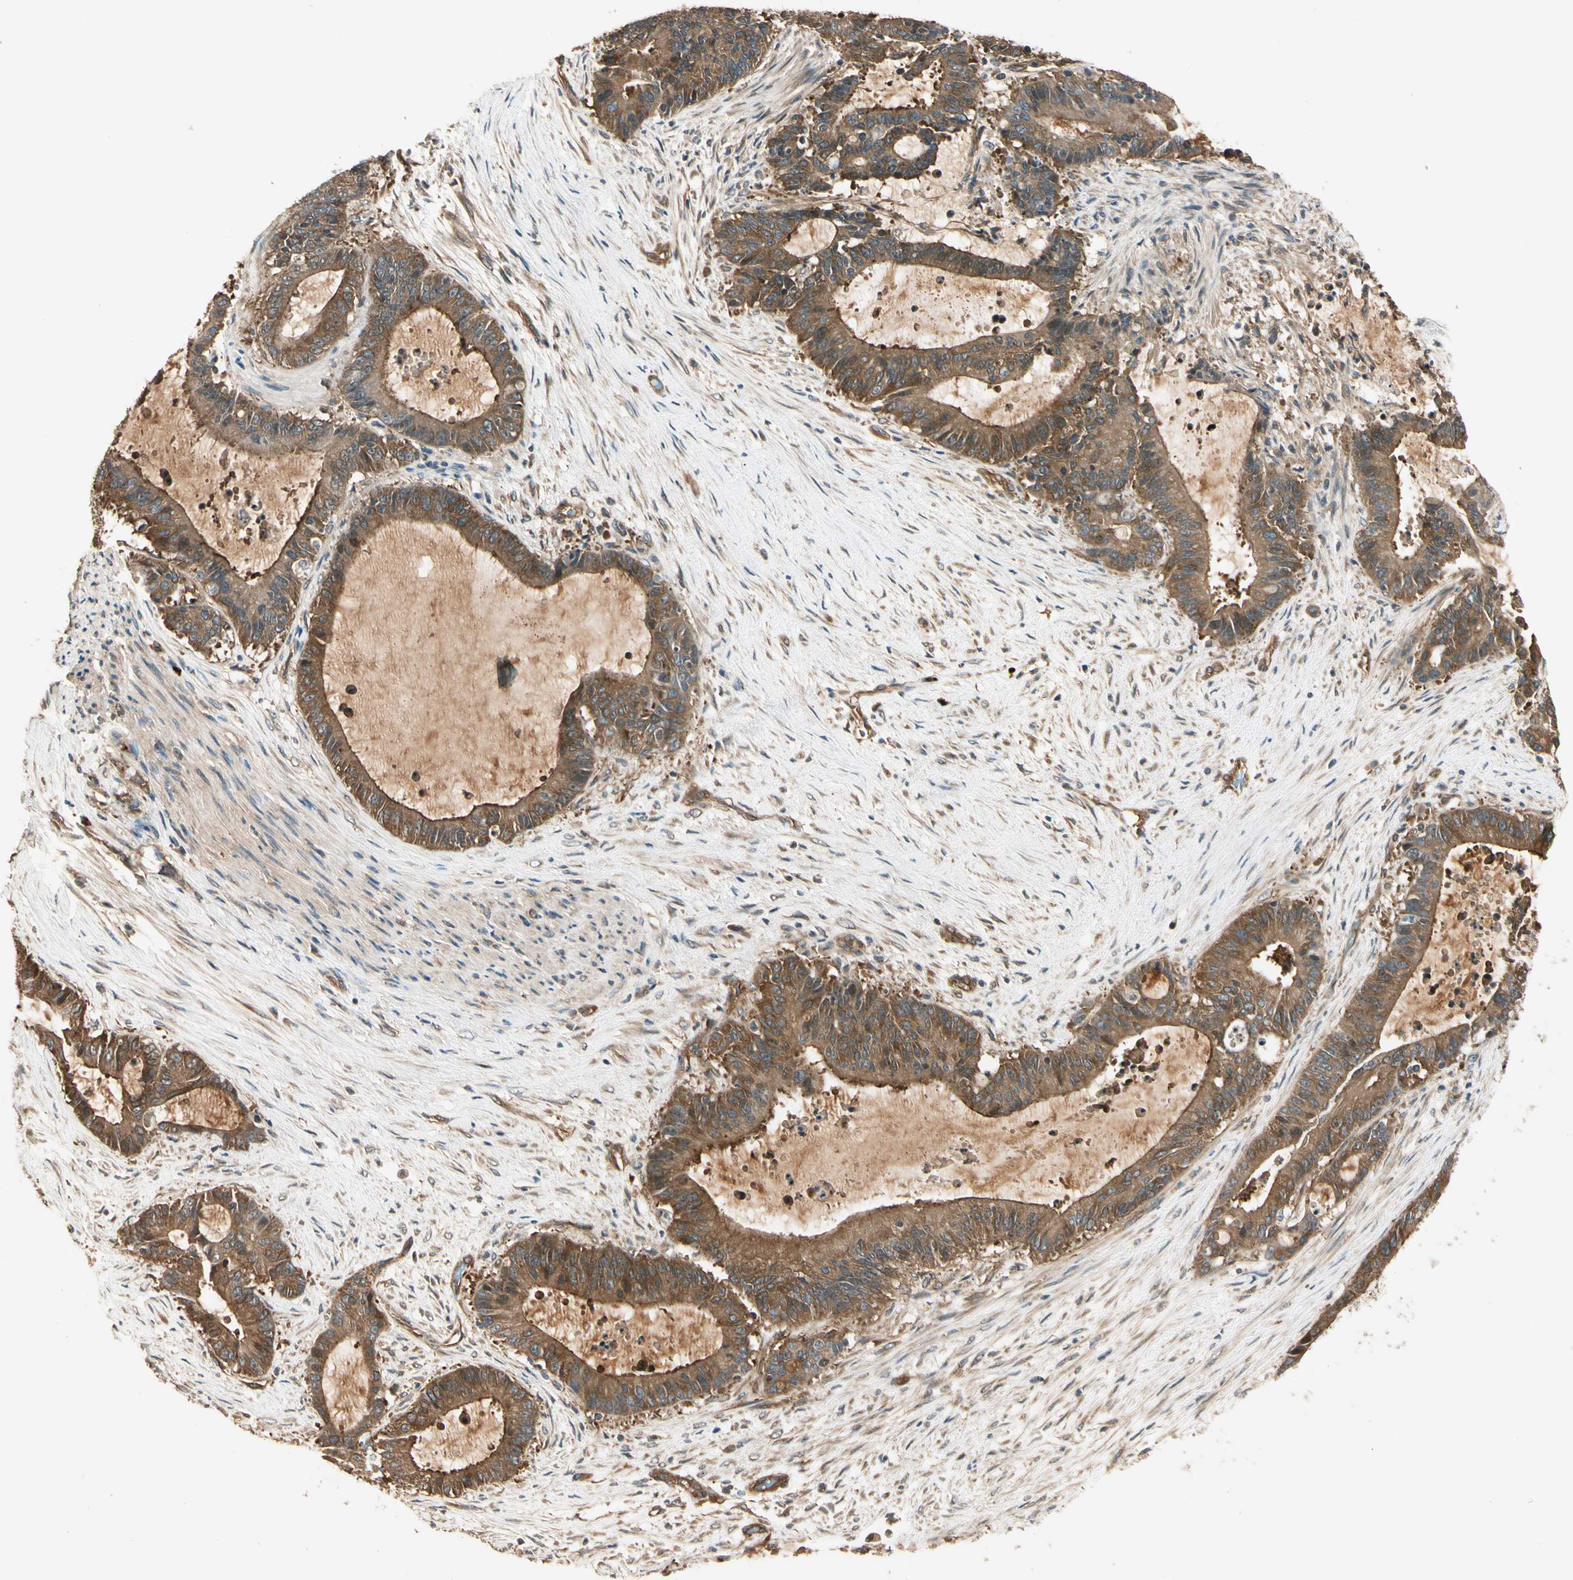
{"staining": {"intensity": "moderate", "quantity": ">75%", "location": "cytoplasmic/membranous"}, "tissue": "liver cancer", "cell_type": "Tumor cells", "image_type": "cancer", "snomed": [{"axis": "morphology", "description": "Cholangiocarcinoma"}, {"axis": "topography", "description": "Liver"}], "caption": "Immunohistochemical staining of human cholangiocarcinoma (liver) reveals moderate cytoplasmic/membranous protein expression in approximately >75% of tumor cells.", "gene": "ROCK2", "patient": {"sex": "female", "age": 73}}